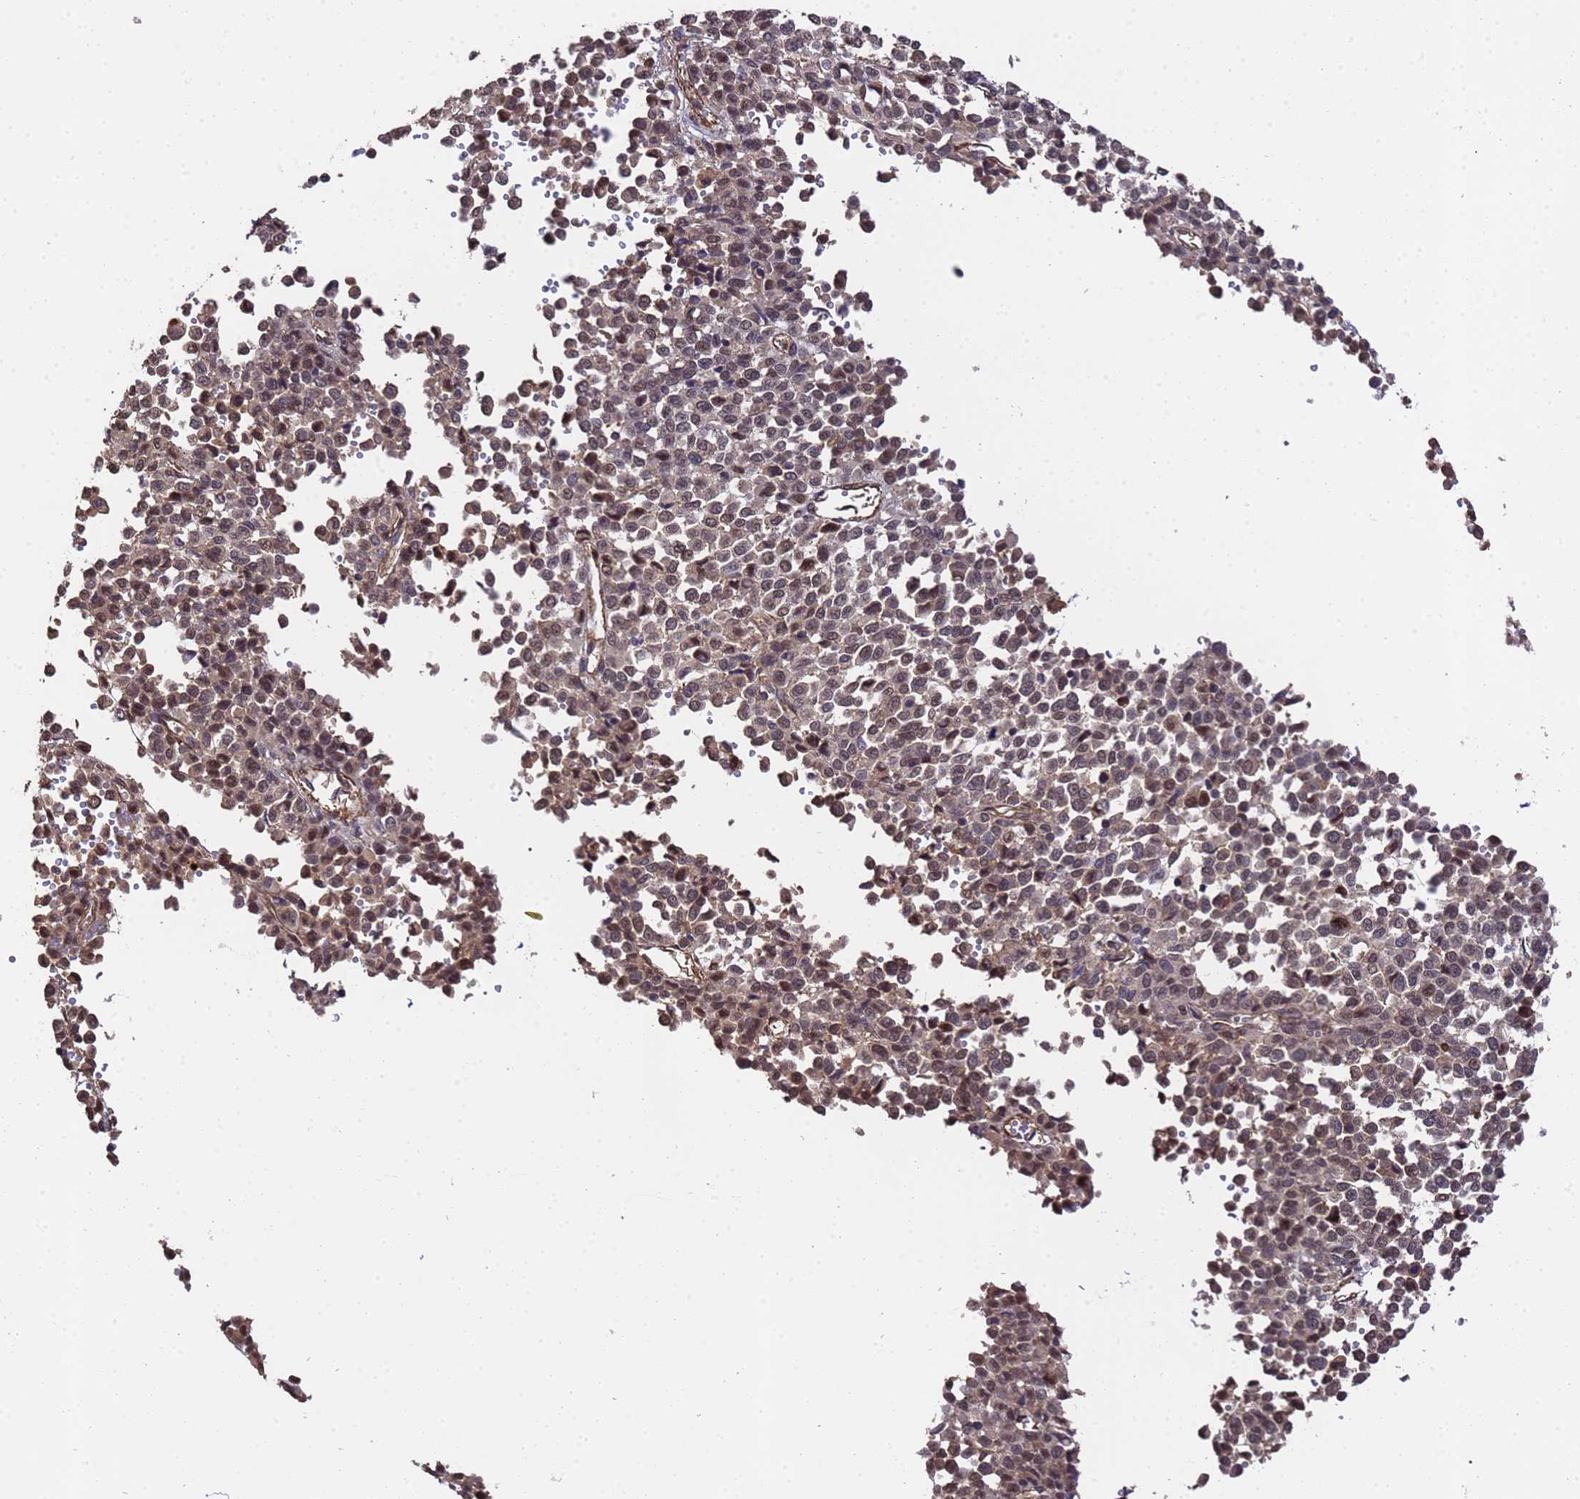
{"staining": {"intensity": "moderate", "quantity": ">75%", "location": "cytoplasmic/membranous,nuclear"}, "tissue": "melanoma", "cell_type": "Tumor cells", "image_type": "cancer", "snomed": [{"axis": "morphology", "description": "Malignant melanoma, Metastatic site"}, {"axis": "topography", "description": "Pancreas"}], "caption": "DAB (3,3'-diaminobenzidine) immunohistochemical staining of malignant melanoma (metastatic site) displays moderate cytoplasmic/membranous and nuclear protein positivity in approximately >75% of tumor cells. Immunohistochemistry stains the protein of interest in brown and the nuclei are stained blue.", "gene": "GSTCD", "patient": {"sex": "female", "age": 30}}